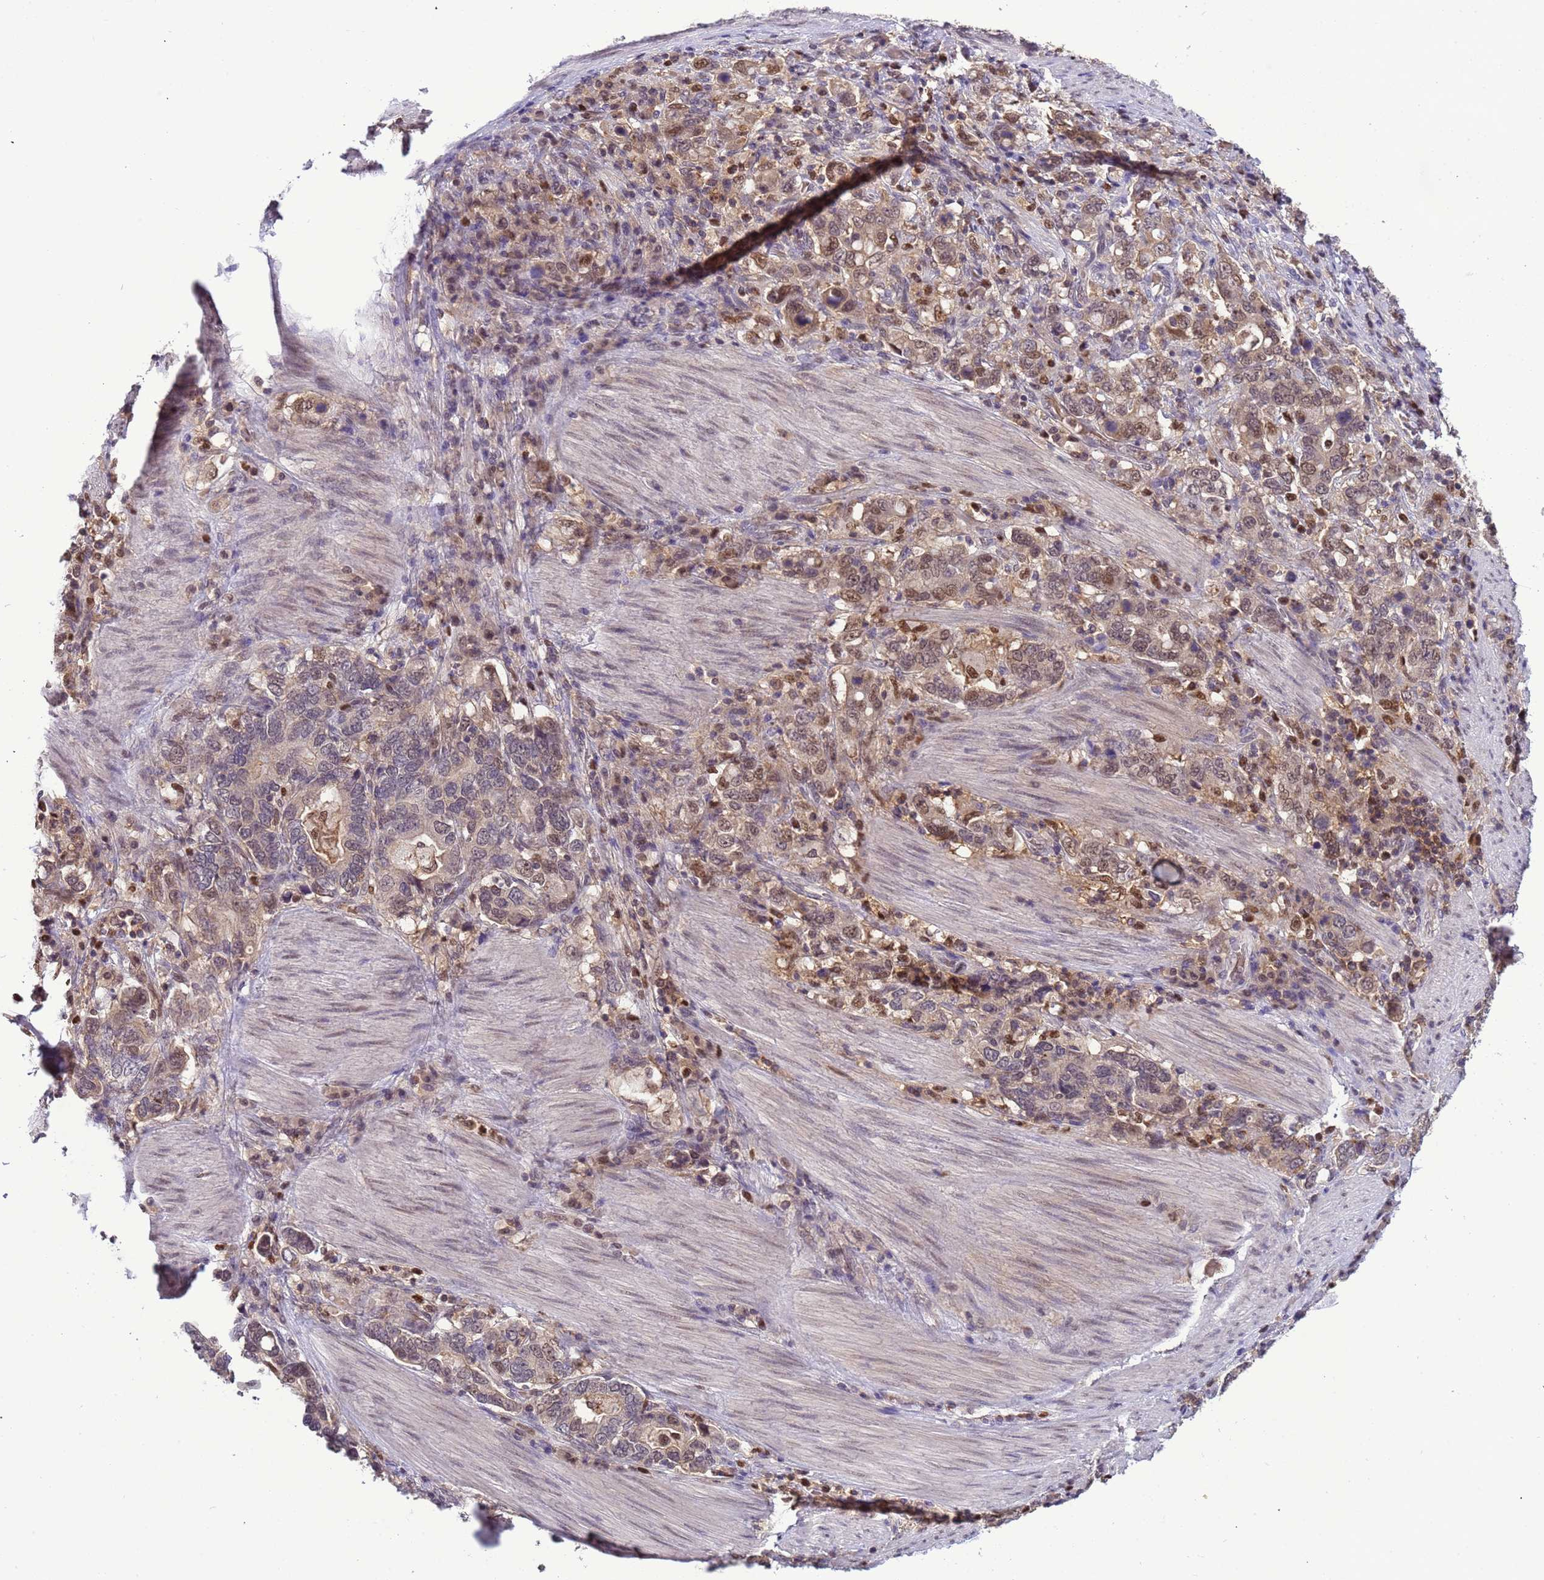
{"staining": {"intensity": "moderate", "quantity": ">75%", "location": "nuclear"}, "tissue": "stomach cancer", "cell_type": "Tumor cells", "image_type": "cancer", "snomed": [{"axis": "morphology", "description": "Adenocarcinoma, NOS"}, {"axis": "topography", "description": "Stomach, upper"}, {"axis": "topography", "description": "Stomach"}], "caption": "The image reveals staining of stomach adenocarcinoma, revealing moderate nuclear protein expression (brown color) within tumor cells.", "gene": "CD53", "patient": {"sex": "male", "age": 62}}